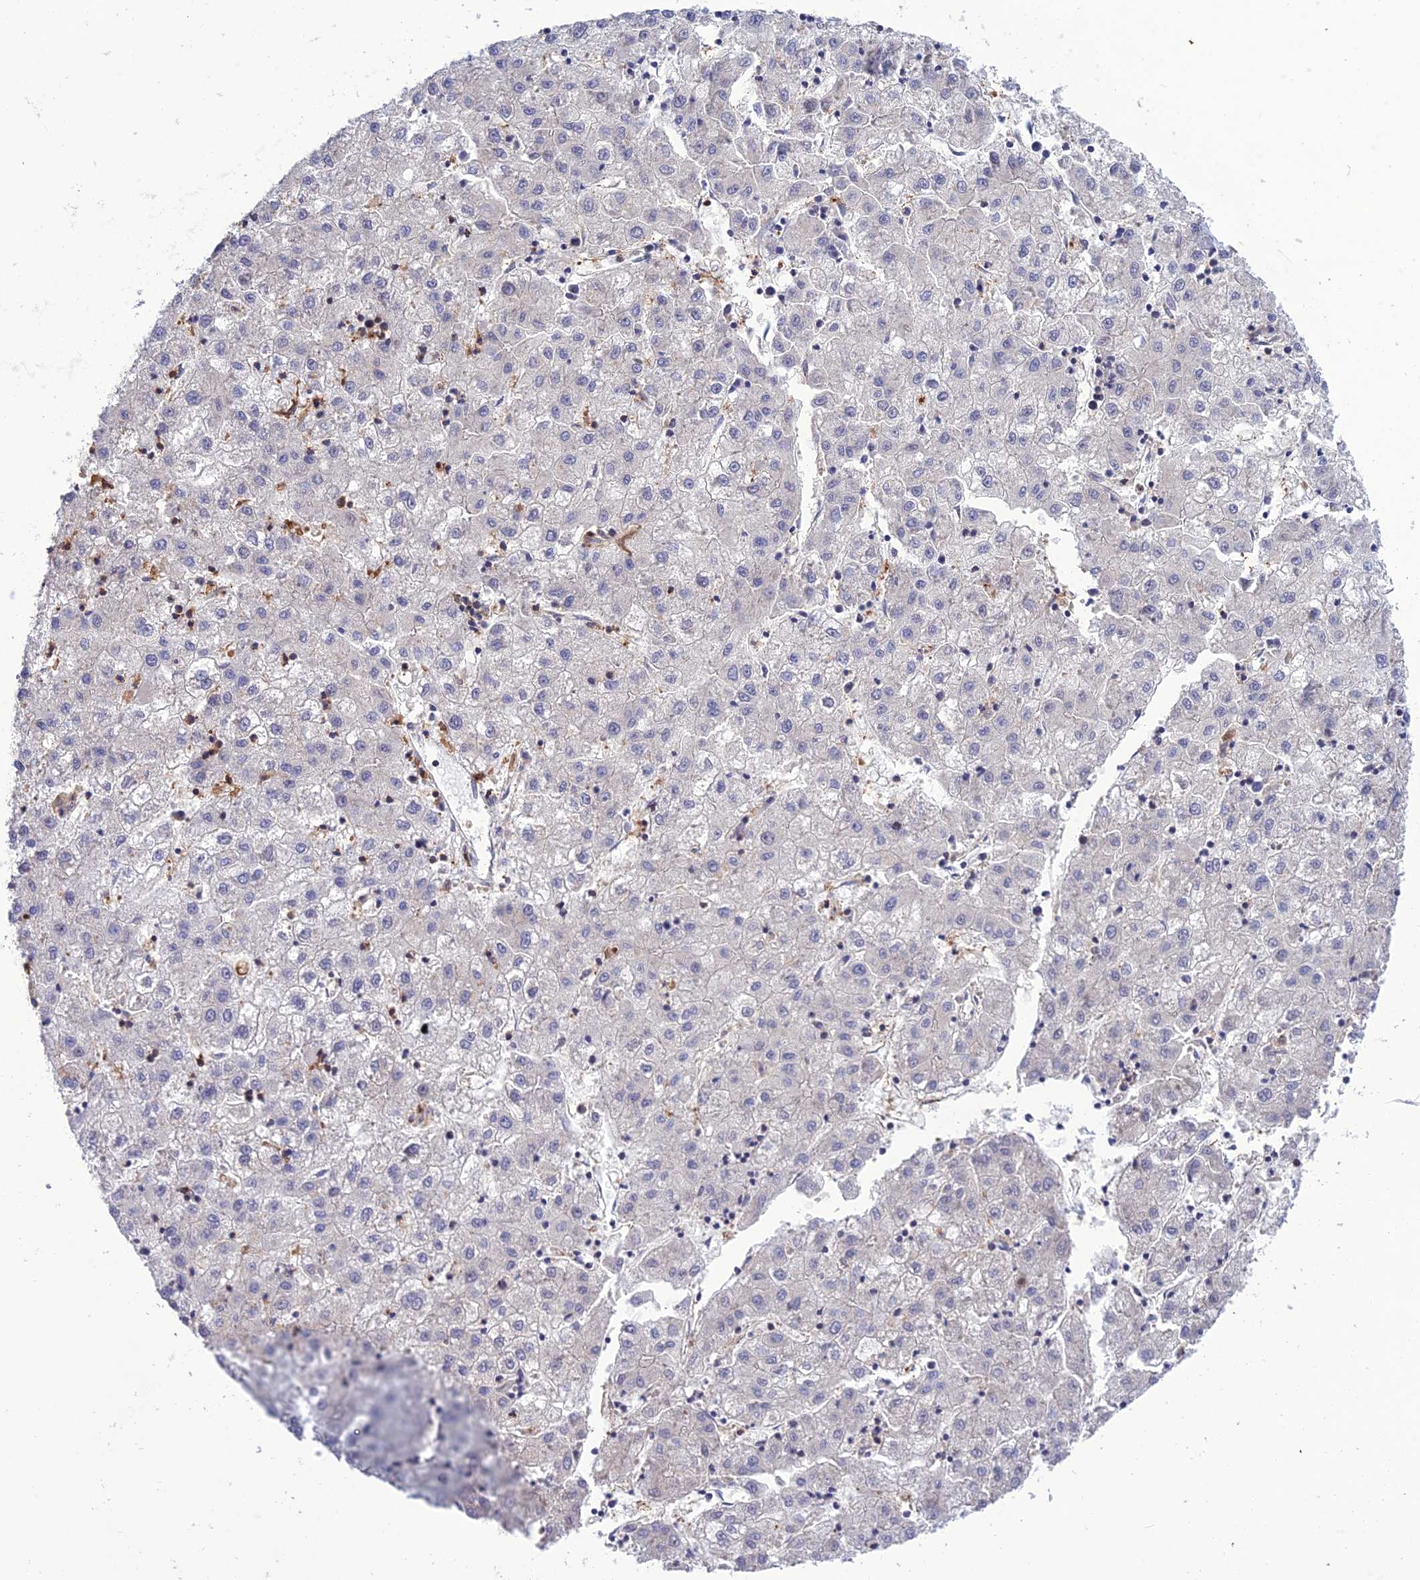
{"staining": {"intensity": "negative", "quantity": "none", "location": "none"}, "tissue": "liver cancer", "cell_type": "Tumor cells", "image_type": "cancer", "snomed": [{"axis": "morphology", "description": "Carcinoma, Hepatocellular, NOS"}, {"axis": "topography", "description": "Liver"}], "caption": "Immunohistochemistry (IHC) photomicrograph of liver cancer (hepatocellular carcinoma) stained for a protein (brown), which displays no staining in tumor cells.", "gene": "FAM76A", "patient": {"sex": "male", "age": 72}}